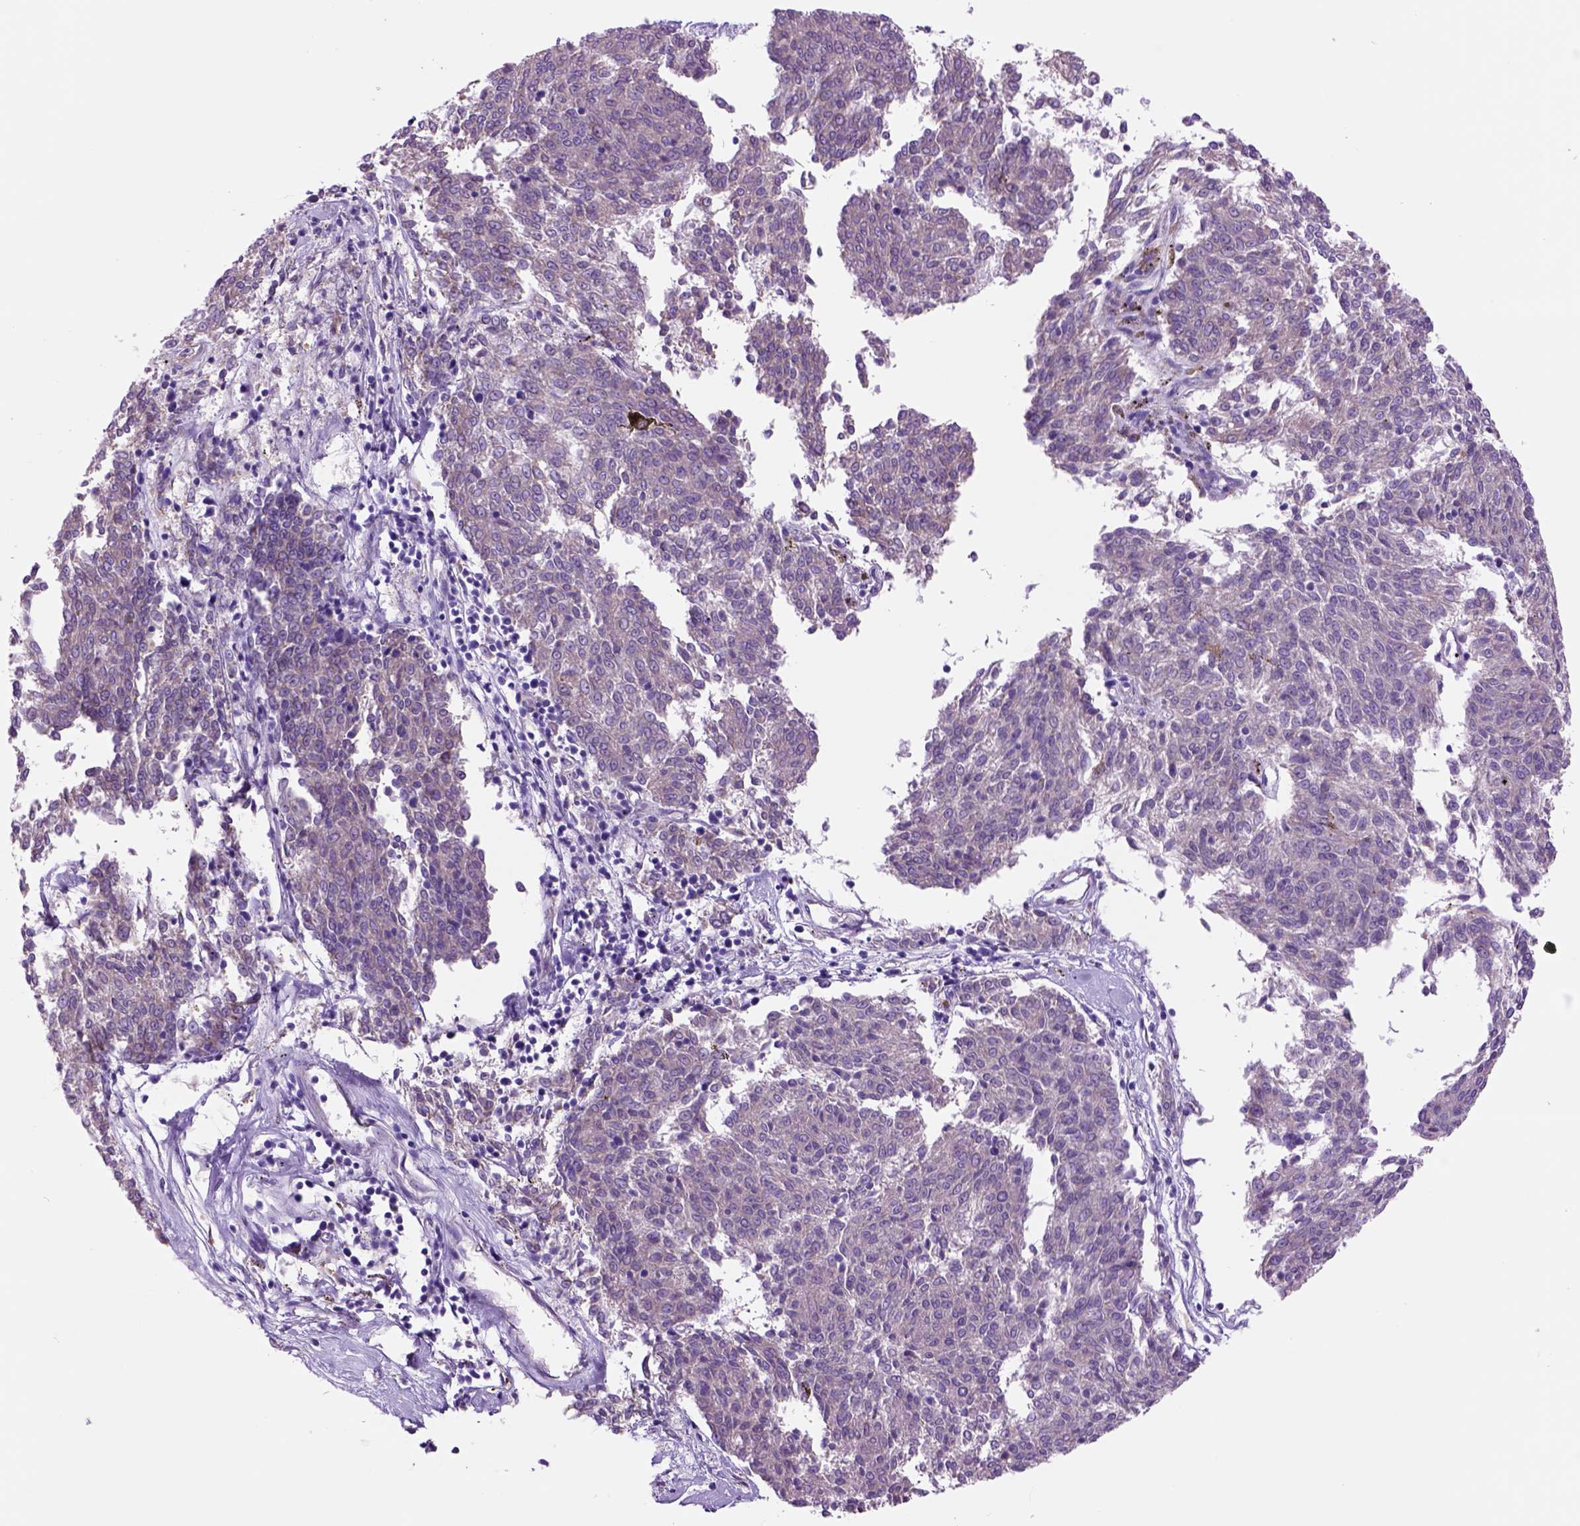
{"staining": {"intensity": "negative", "quantity": "none", "location": "none"}, "tissue": "melanoma", "cell_type": "Tumor cells", "image_type": "cancer", "snomed": [{"axis": "morphology", "description": "Malignant melanoma, NOS"}, {"axis": "topography", "description": "Skin"}], "caption": "Melanoma was stained to show a protein in brown. There is no significant expression in tumor cells.", "gene": "PIAS3", "patient": {"sex": "female", "age": 72}}